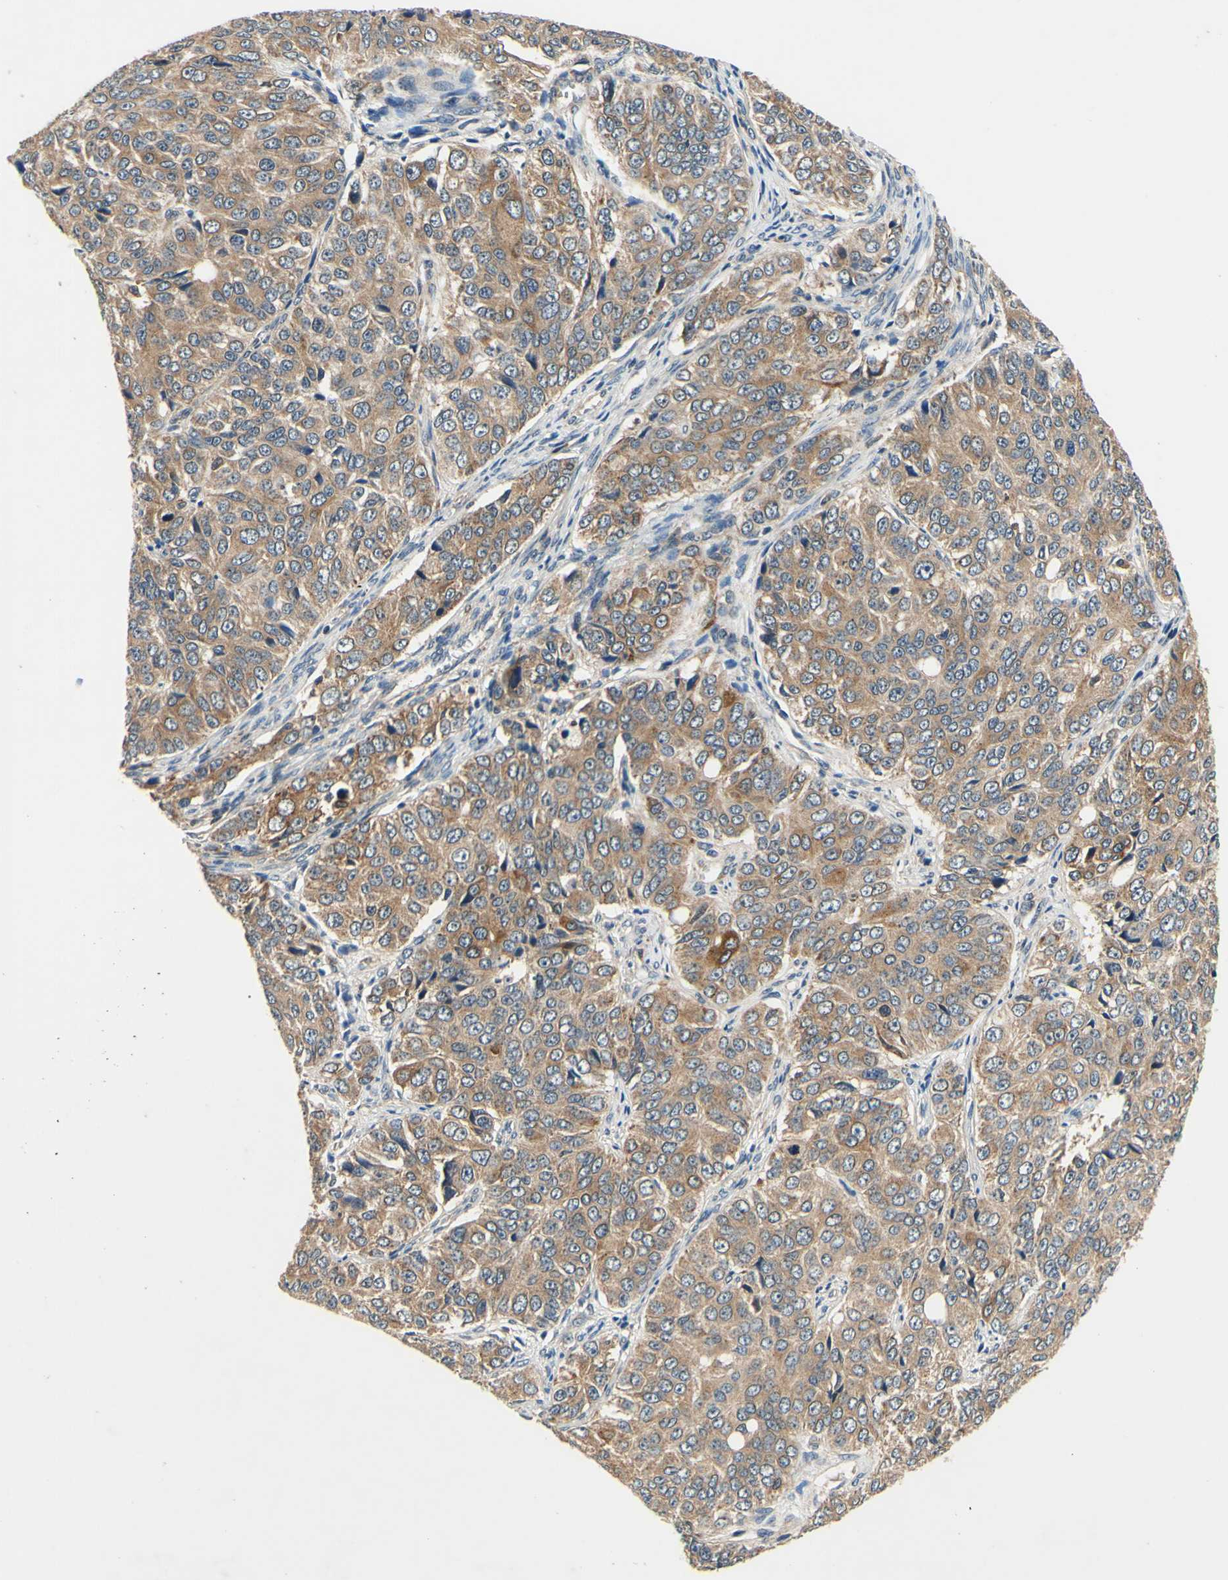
{"staining": {"intensity": "moderate", "quantity": ">75%", "location": "cytoplasmic/membranous"}, "tissue": "ovarian cancer", "cell_type": "Tumor cells", "image_type": "cancer", "snomed": [{"axis": "morphology", "description": "Carcinoma, endometroid"}, {"axis": "topography", "description": "Ovary"}], "caption": "A brown stain labels moderate cytoplasmic/membranous staining of a protein in endometroid carcinoma (ovarian) tumor cells.", "gene": "PLA2G4A", "patient": {"sex": "female", "age": 51}}